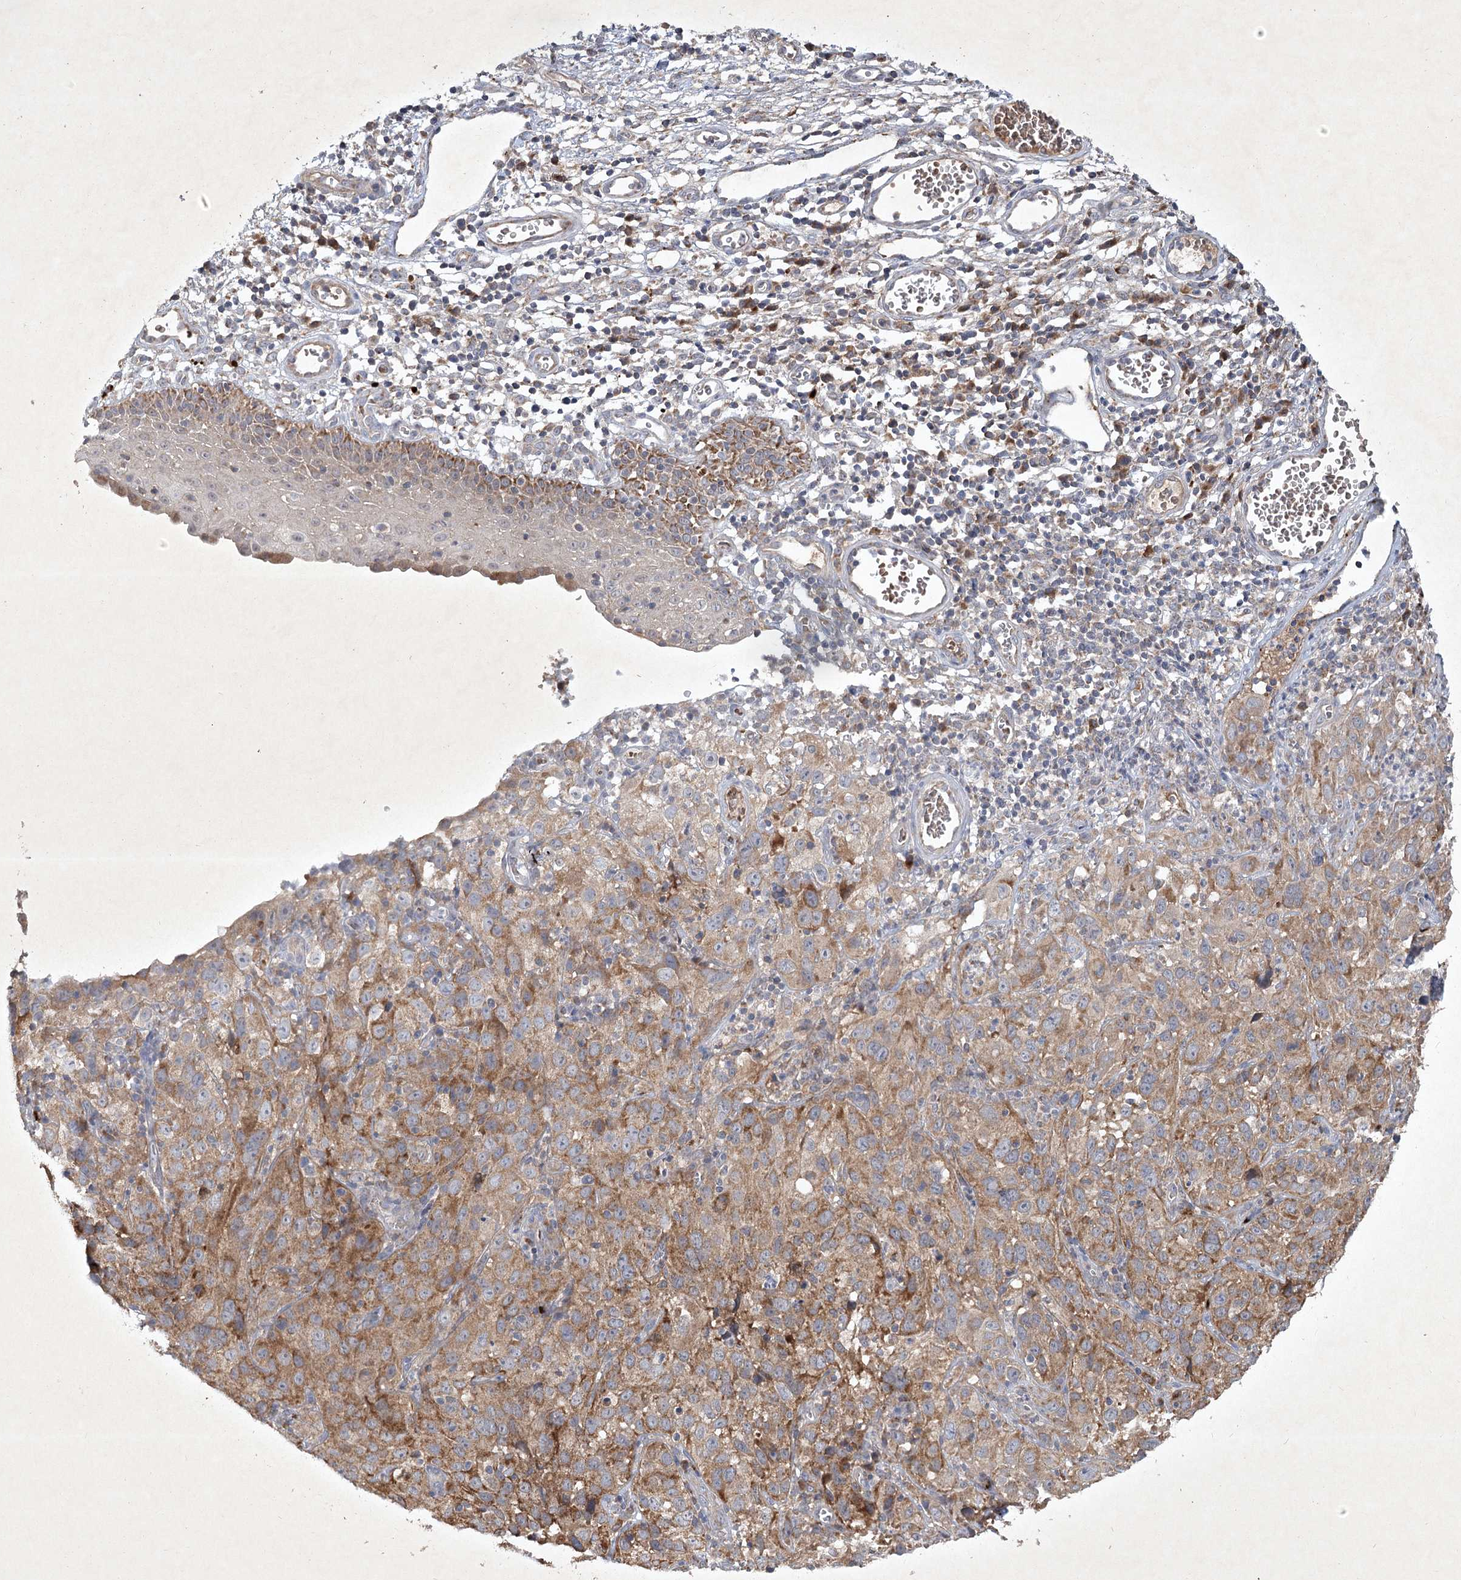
{"staining": {"intensity": "moderate", "quantity": ">75%", "location": "cytoplasmic/membranous"}, "tissue": "cervical cancer", "cell_type": "Tumor cells", "image_type": "cancer", "snomed": [{"axis": "morphology", "description": "Squamous cell carcinoma, NOS"}, {"axis": "topography", "description": "Cervix"}], "caption": "Protein expression analysis of human squamous cell carcinoma (cervical) reveals moderate cytoplasmic/membranous positivity in approximately >75% of tumor cells.", "gene": "PYROXD2", "patient": {"sex": "female", "age": 32}}